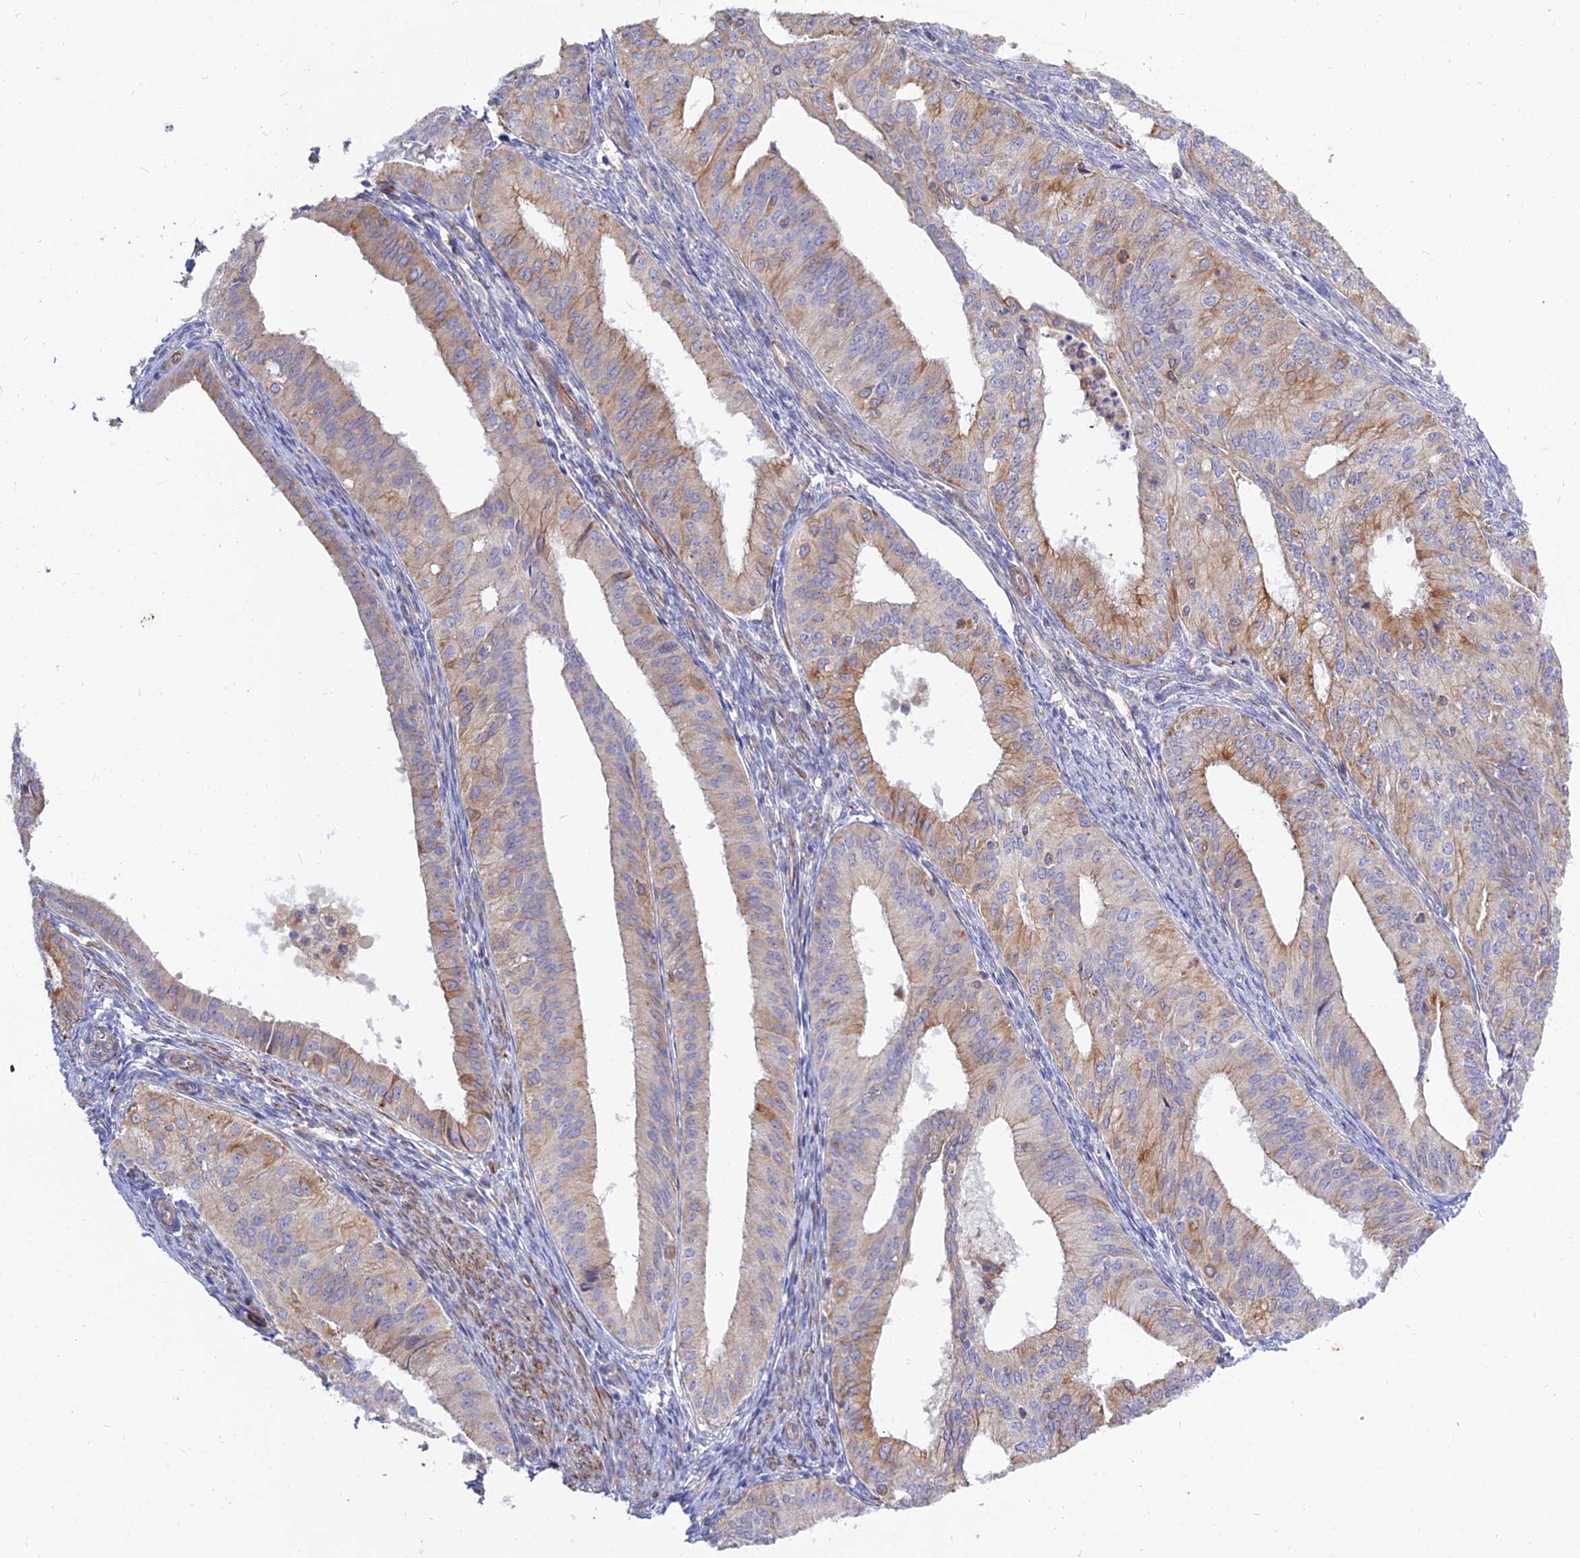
{"staining": {"intensity": "moderate", "quantity": "<25%", "location": "cytoplasmic/membranous"}, "tissue": "endometrial cancer", "cell_type": "Tumor cells", "image_type": "cancer", "snomed": [{"axis": "morphology", "description": "Adenocarcinoma, NOS"}, {"axis": "topography", "description": "Endometrium"}], "caption": "This is a histology image of IHC staining of endometrial cancer, which shows moderate expression in the cytoplasmic/membranous of tumor cells.", "gene": "ARL6IP1", "patient": {"sex": "female", "age": 50}}